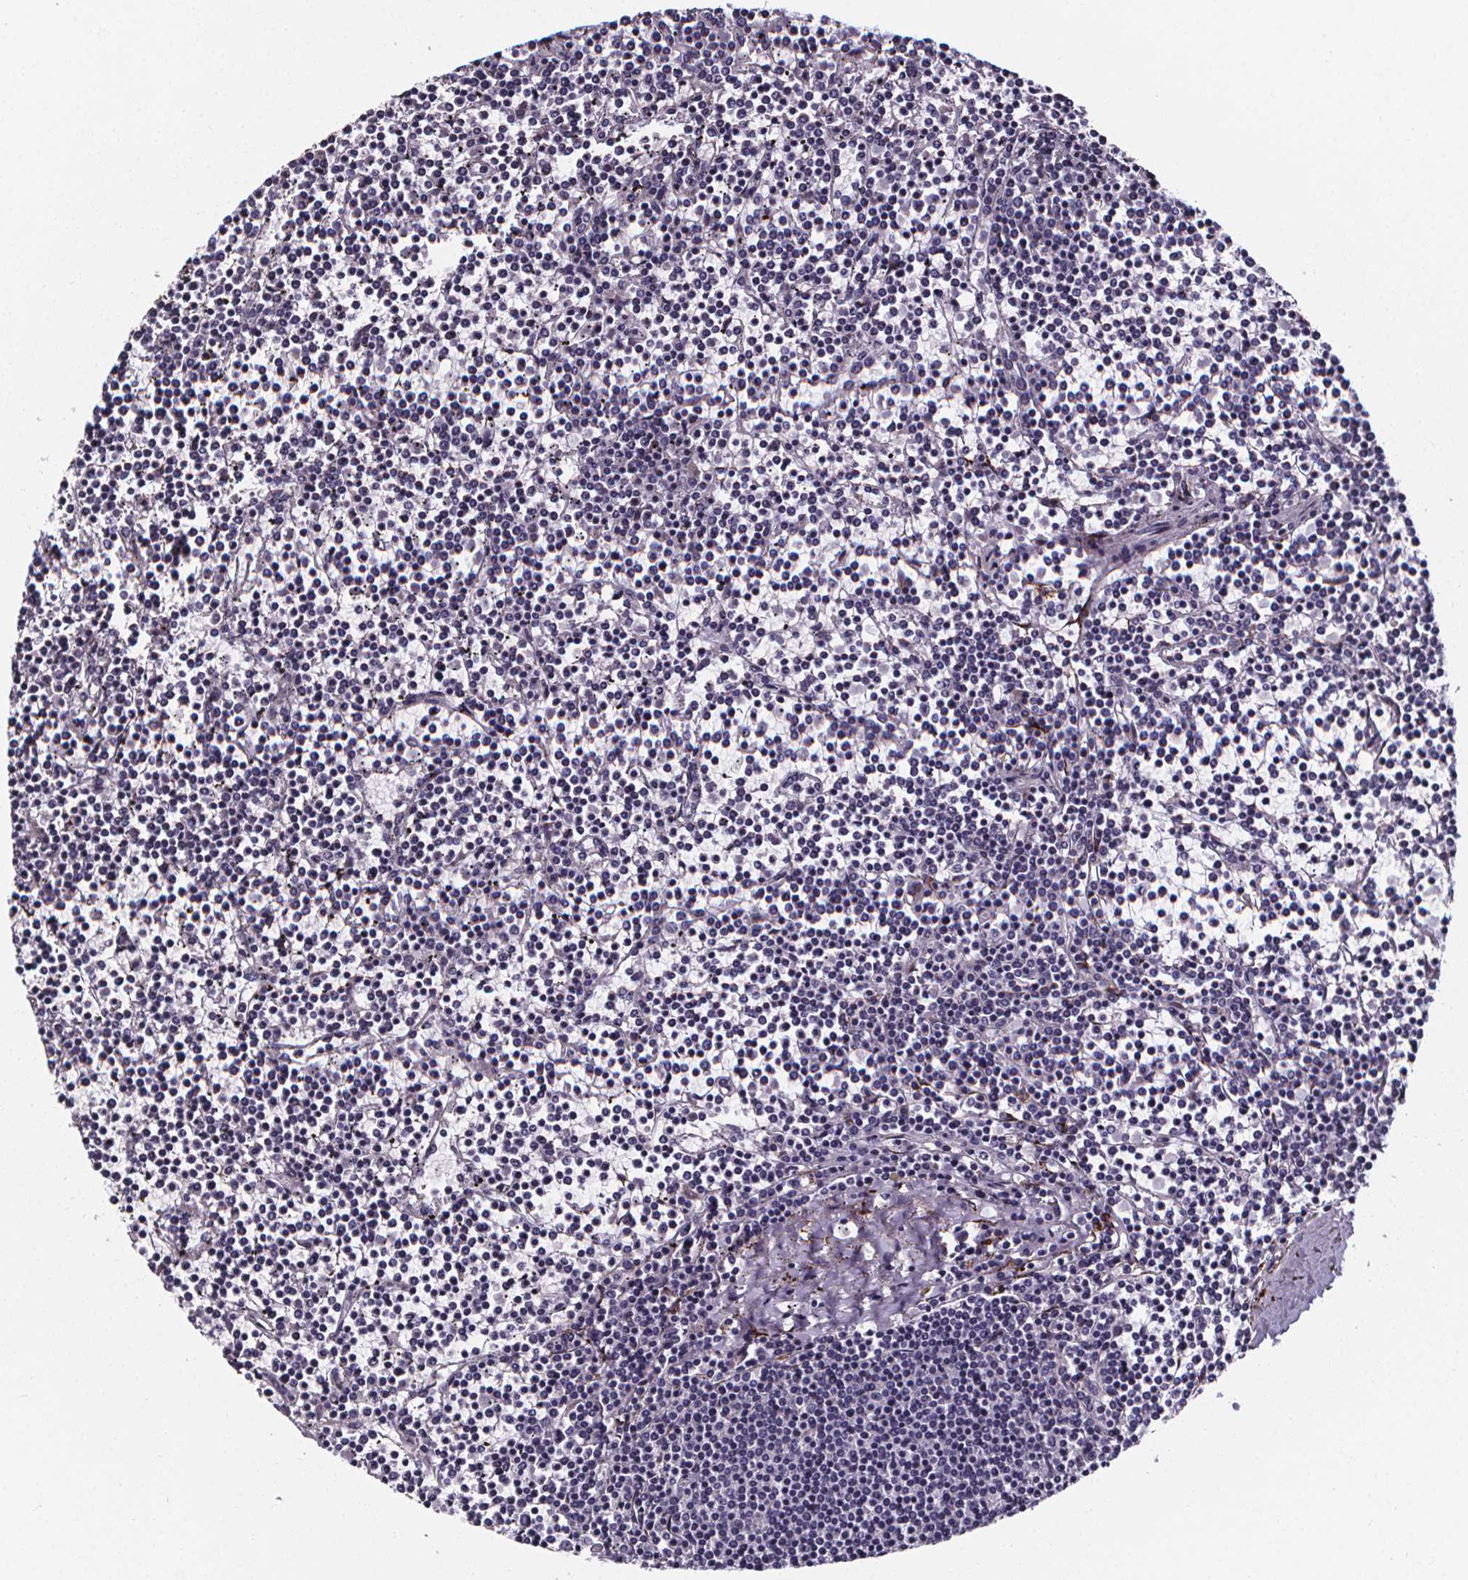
{"staining": {"intensity": "negative", "quantity": "none", "location": "none"}, "tissue": "lymphoma", "cell_type": "Tumor cells", "image_type": "cancer", "snomed": [{"axis": "morphology", "description": "Malignant lymphoma, non-Hodgkin's type, Low grade"}, {"axis": "topography", "description": "Spleen"}], "caption": "An immunohistochemistry (IHC) micrograph of lymphoma is shown. There is no staining in tumor cells of lymphoma. (IHC, brightfield microscopy, high magnification).", "gene": "AEBP1", "patient": {"sex": "female", "age": 19}}